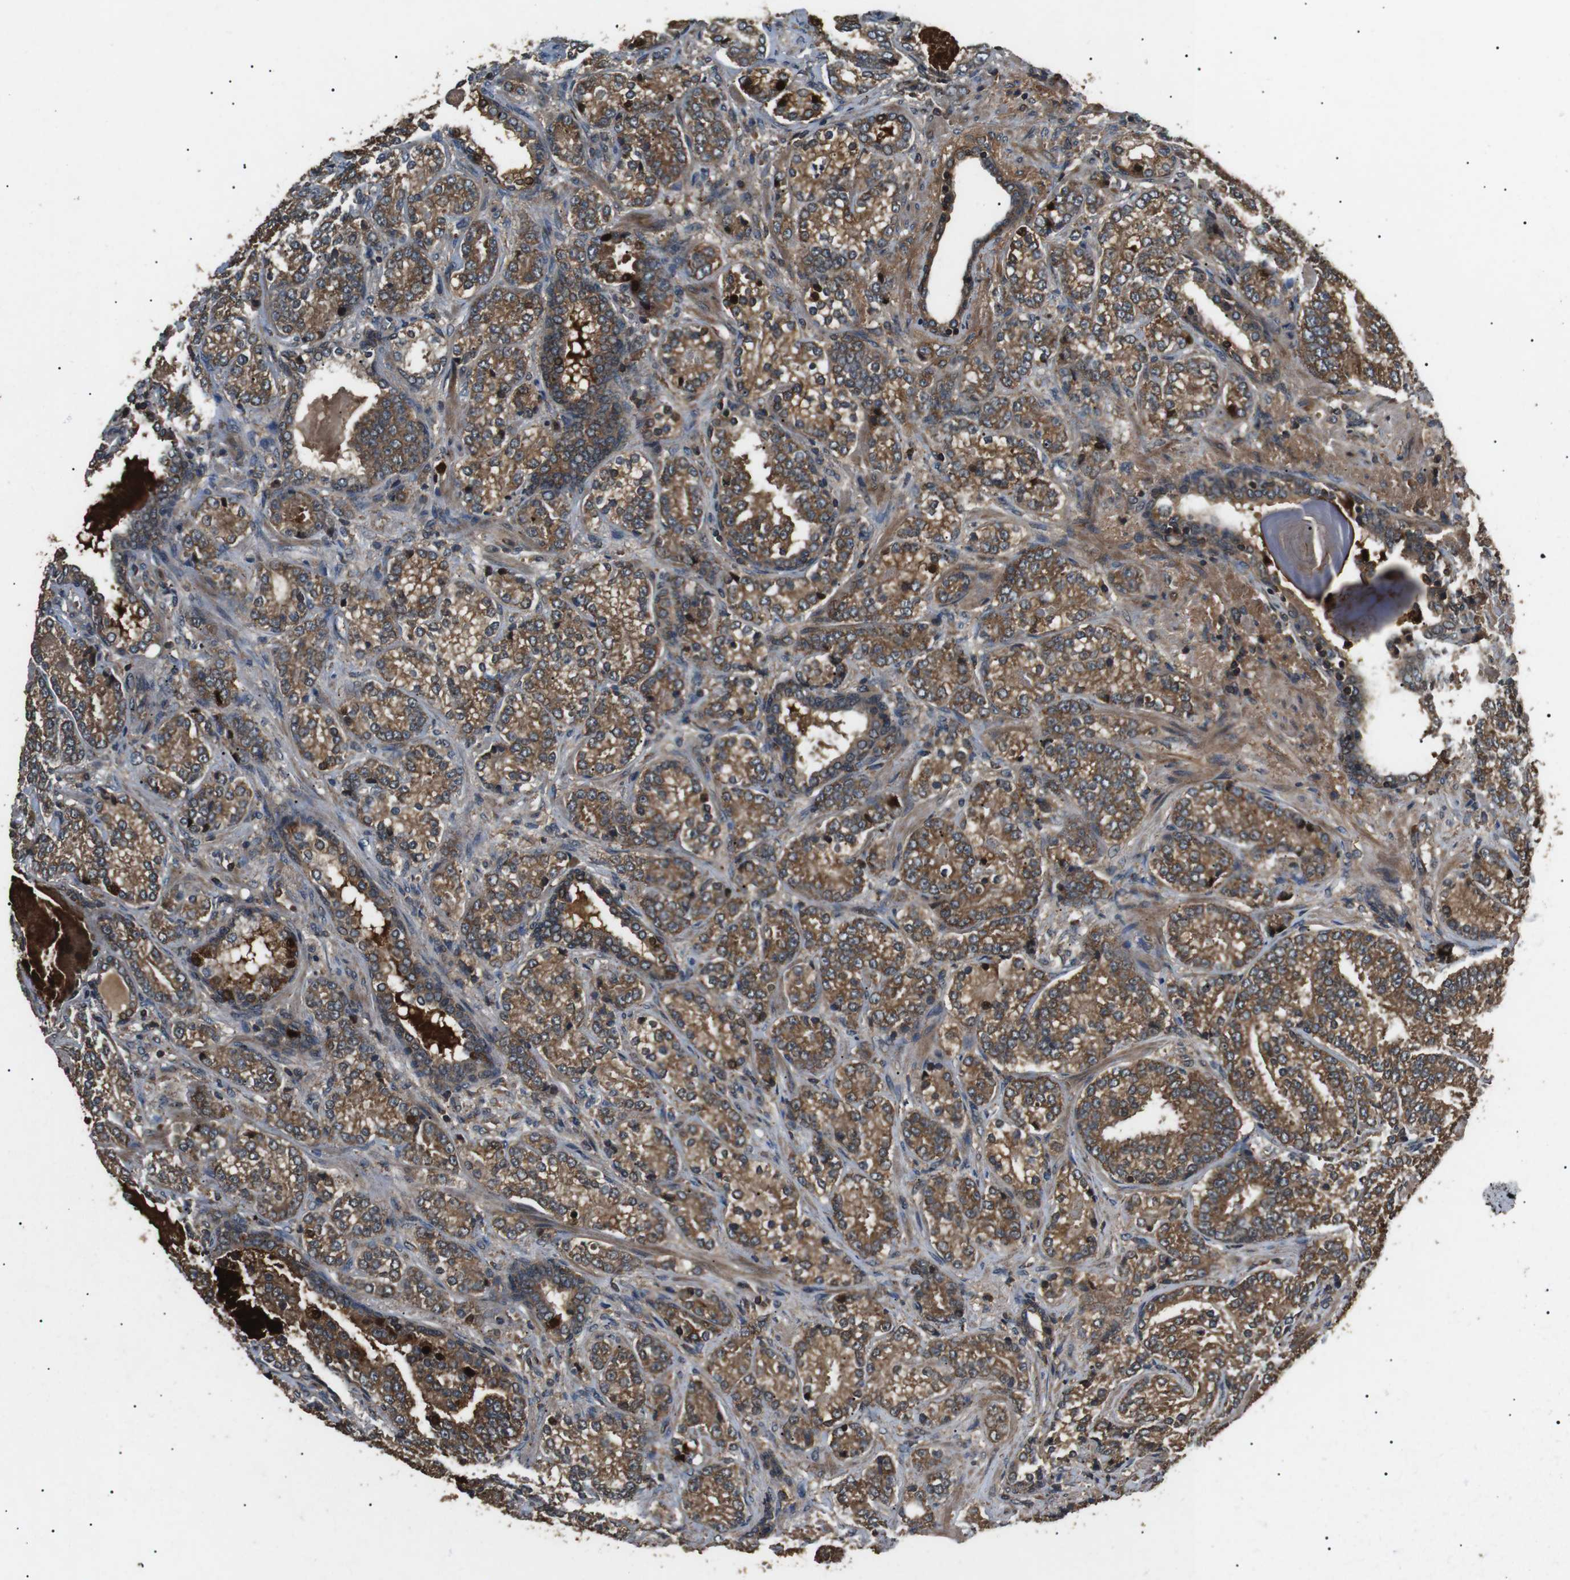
{"staining": {"intensity": "moderate", "quantity": ">75%", "location": "cytoplasmic/membranous"}, "tissue": "prostate cancer", "cell_type": "Tumor cells", "image_type": "cancer", "snomed": [{"axis": "morphology", "description": "Adenocarcinoma, High grade"}, {"axis": "topography", "description": "Prostate"}], "caption": "Immunohistochemistry (IHC) image of prostate high-grade adenocarcinoma stained for a protein (brown), which shows medium levels of moderate cytoplasmic/membranous positivity in about >75% of tumor cells.", "gene": "TBC1D15", "patient": {"sex": "male", "age": 61}}